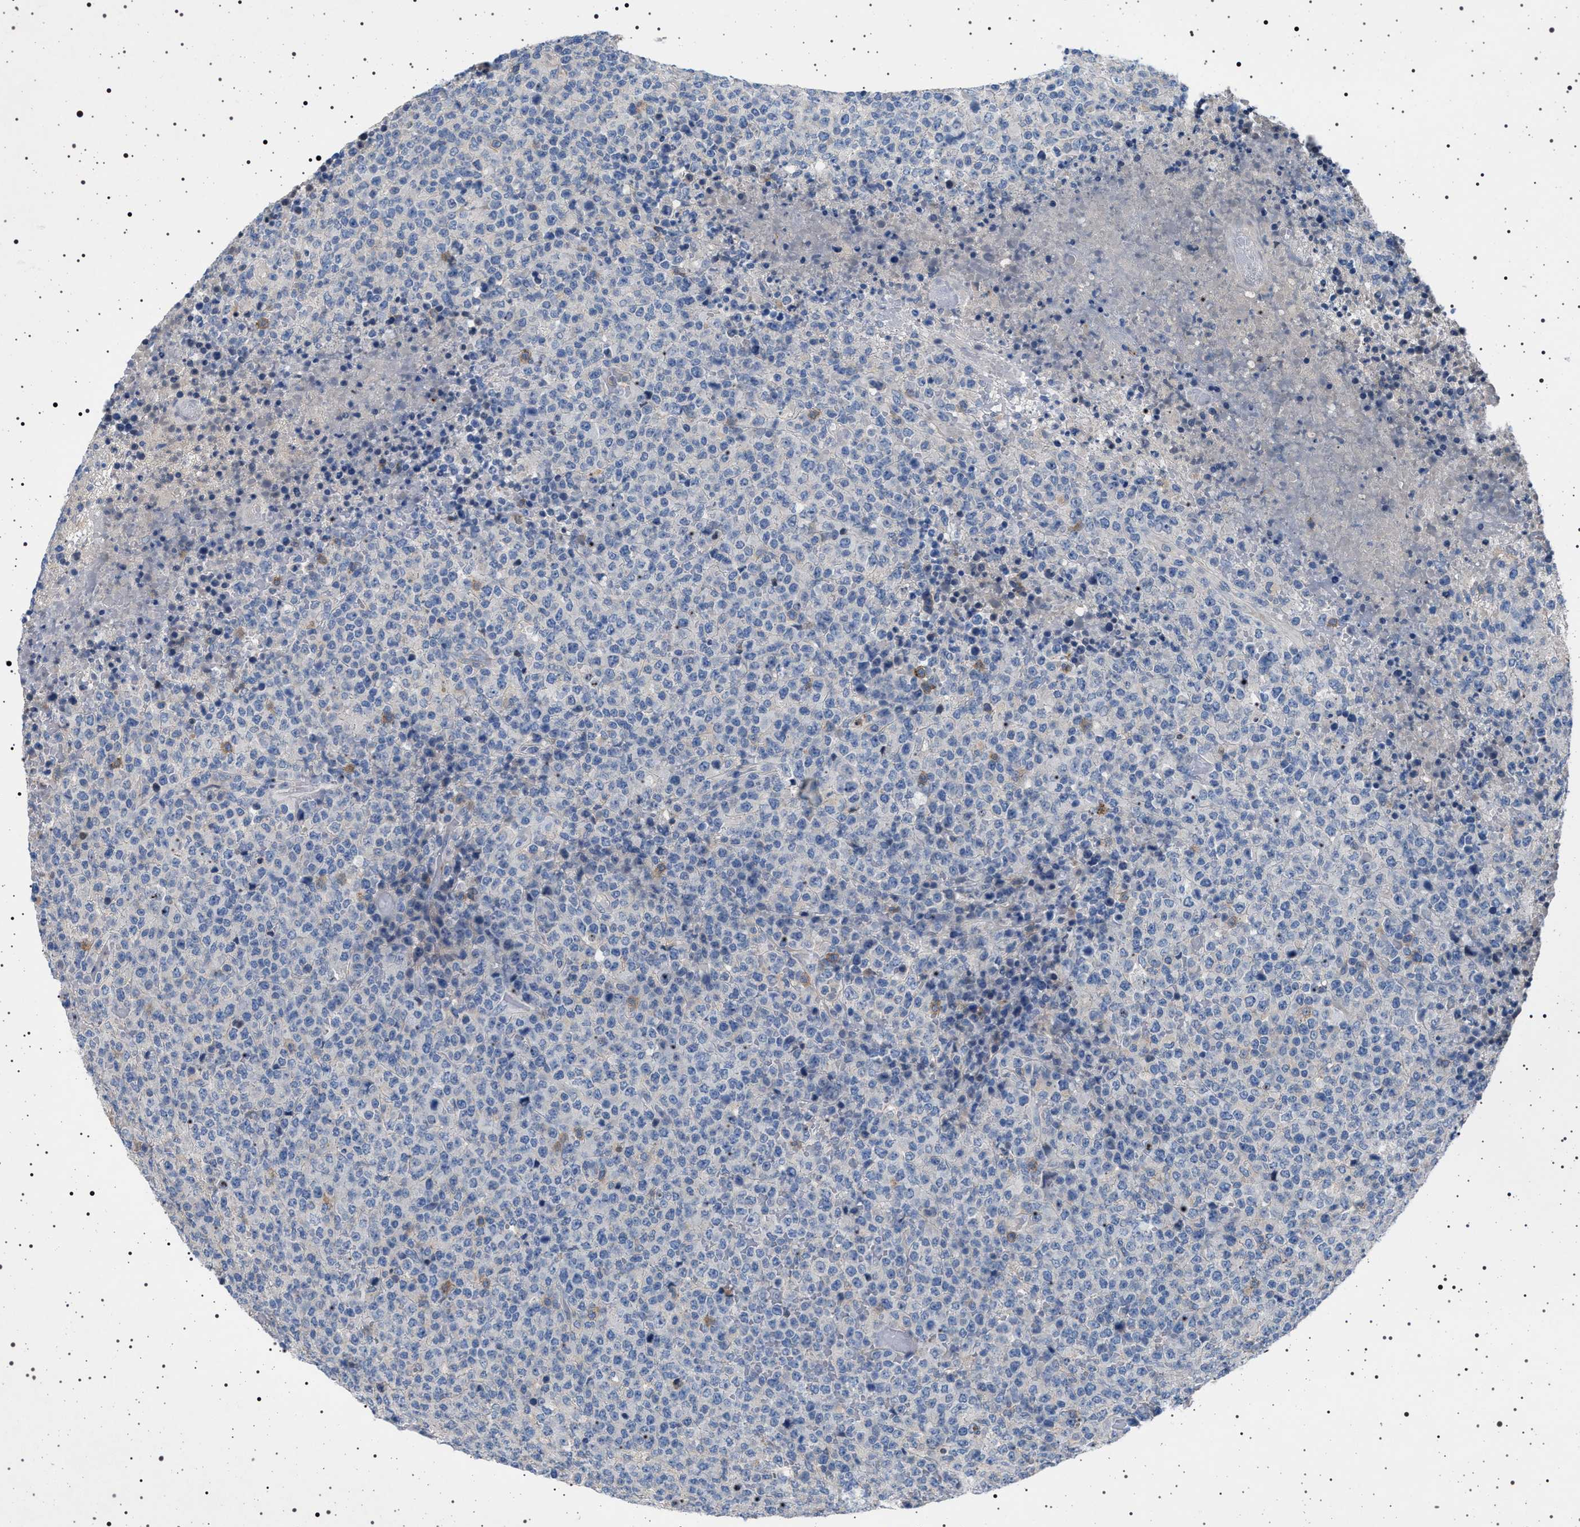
{"staining": {"intensity": "negative", "quantity": "none", "location": "none"}, "tissue": "lymphoma", "cell_type": "Tumor cells", "image_type": "cancer", "snomed": [{"axis": "morphology", "description": "Malignant lymphoma, non-Hodgkin's type, High grade"}, {"axis": "topography", "description": "Lymph node"}], "caption": "IHC histopathology image of lymphoma stained for a protein (brown), which shows no expression in tumor cells.", "gene": "NAT9", "patient": {"sex": "male", "age": 13}}